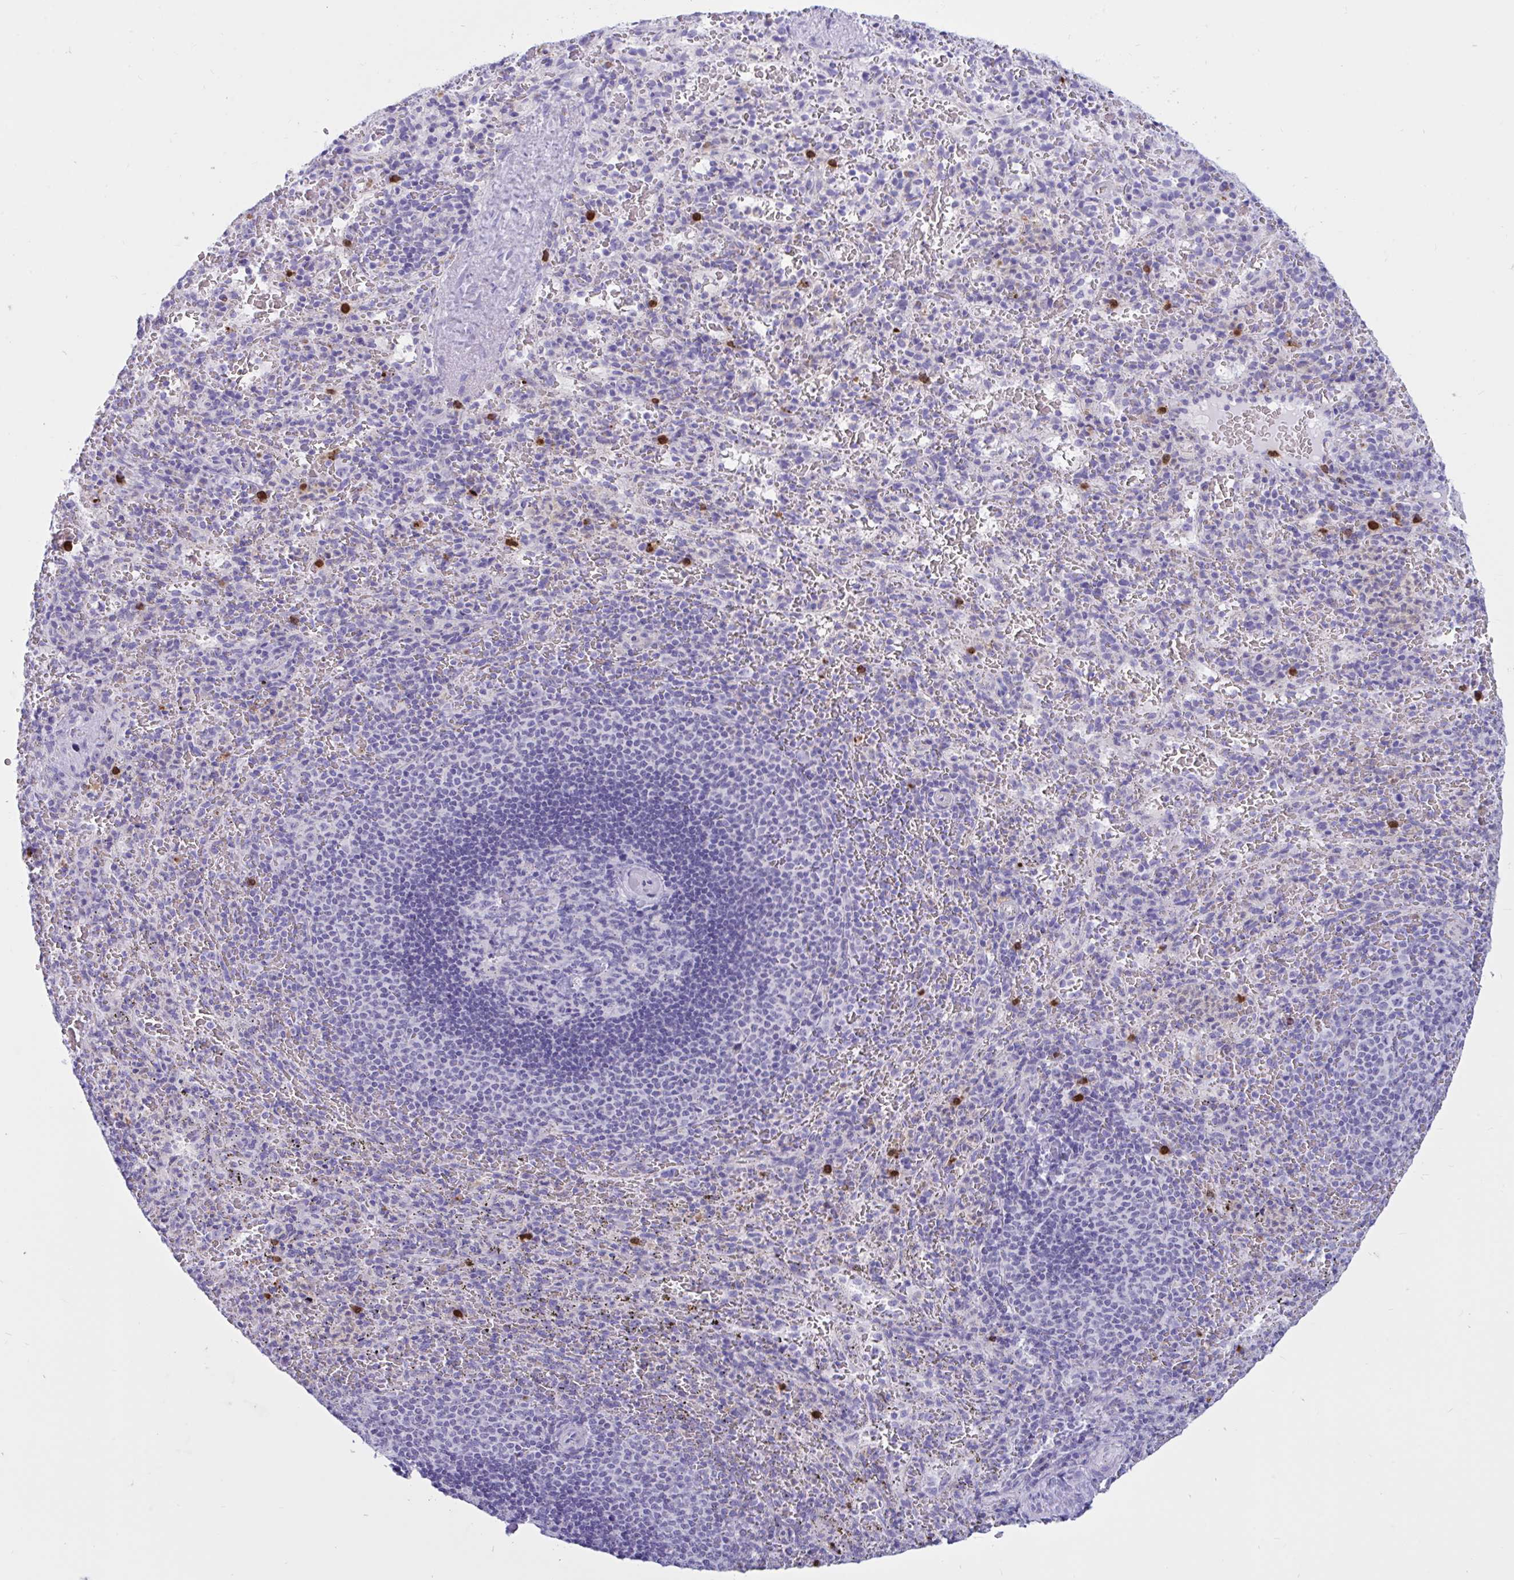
{"staining": {"intensity": "weak", "quantity": "<25%", "location": "cytoplasmic/membranous"}, "tissue": "spleen", "cell_type": "Cells in red pulp", "image_type": "normal", "snomed": [{"axis": "morphology", "description": "Normal tissue, NOS"}, {"axis": "topography", "description": "Spleen"}], "caption": "Immunohistochemistry image of normal spleen stained for a protein (brown), which displays no positivity in cells in red pulp. The staining is performed using DAB (3,3'-diaminobenzidine) brown chromogen with nuclei counter-stained in using hematoxylin.", "gene": "RNASE3", "patient": {"sex": "male", "age": 57}}